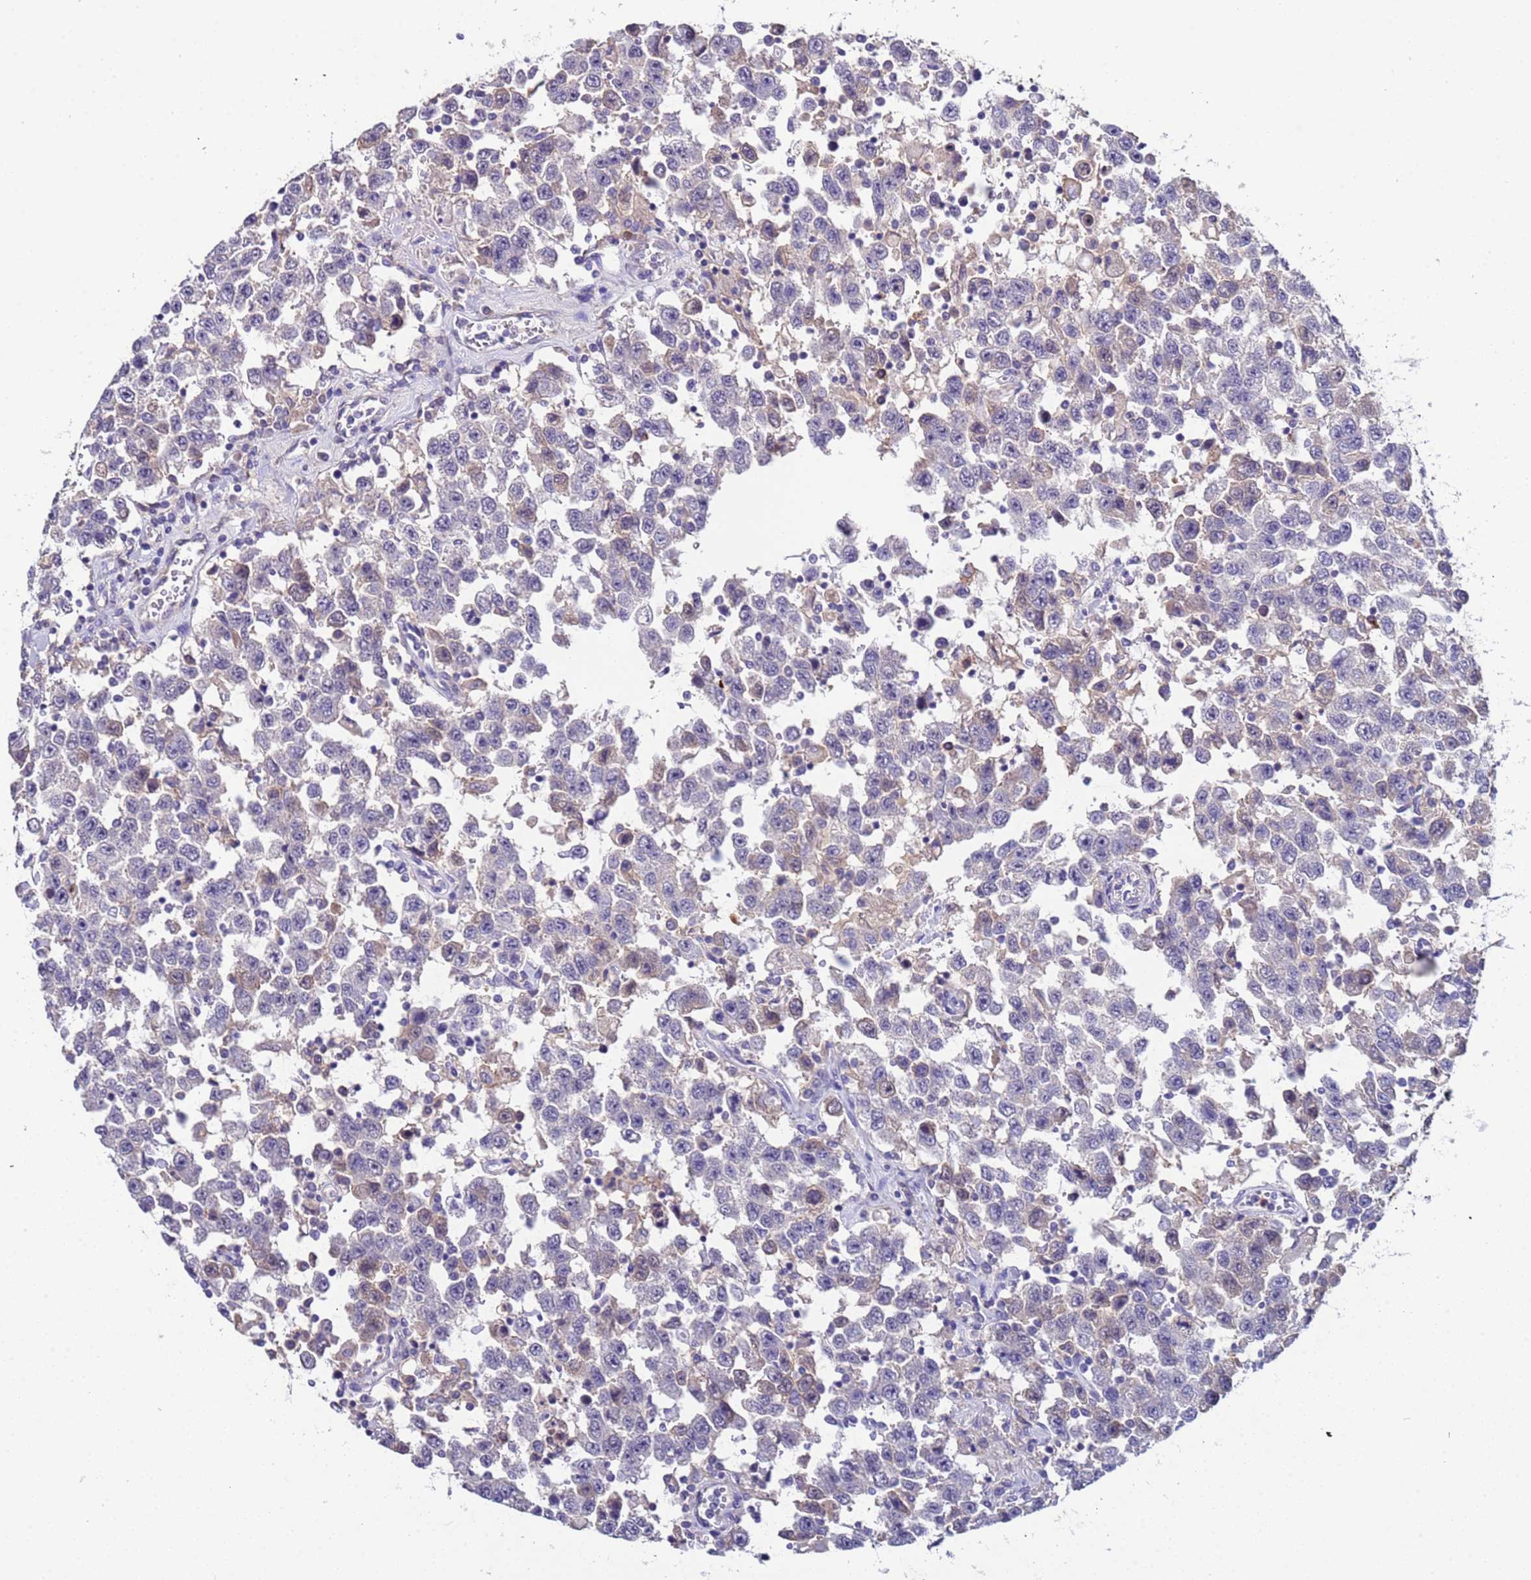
{"staining": {"intensity": "negative", "quantity": "none", "location": "none"}, "tissue": "testis cancer", "cell_type": "Tumor cells", "image_type": "cancer", "snomed": [{"axis": "morphology", "description": "Seminoma, NOS"}, {"axis": "topography", "description": "Testis"}], "caption": "Immunohistochemistry of testis cancer reveals no staining in tumor cells.", "gene": "ZNF248", "patient": {"sex": "male", "age": 41}}